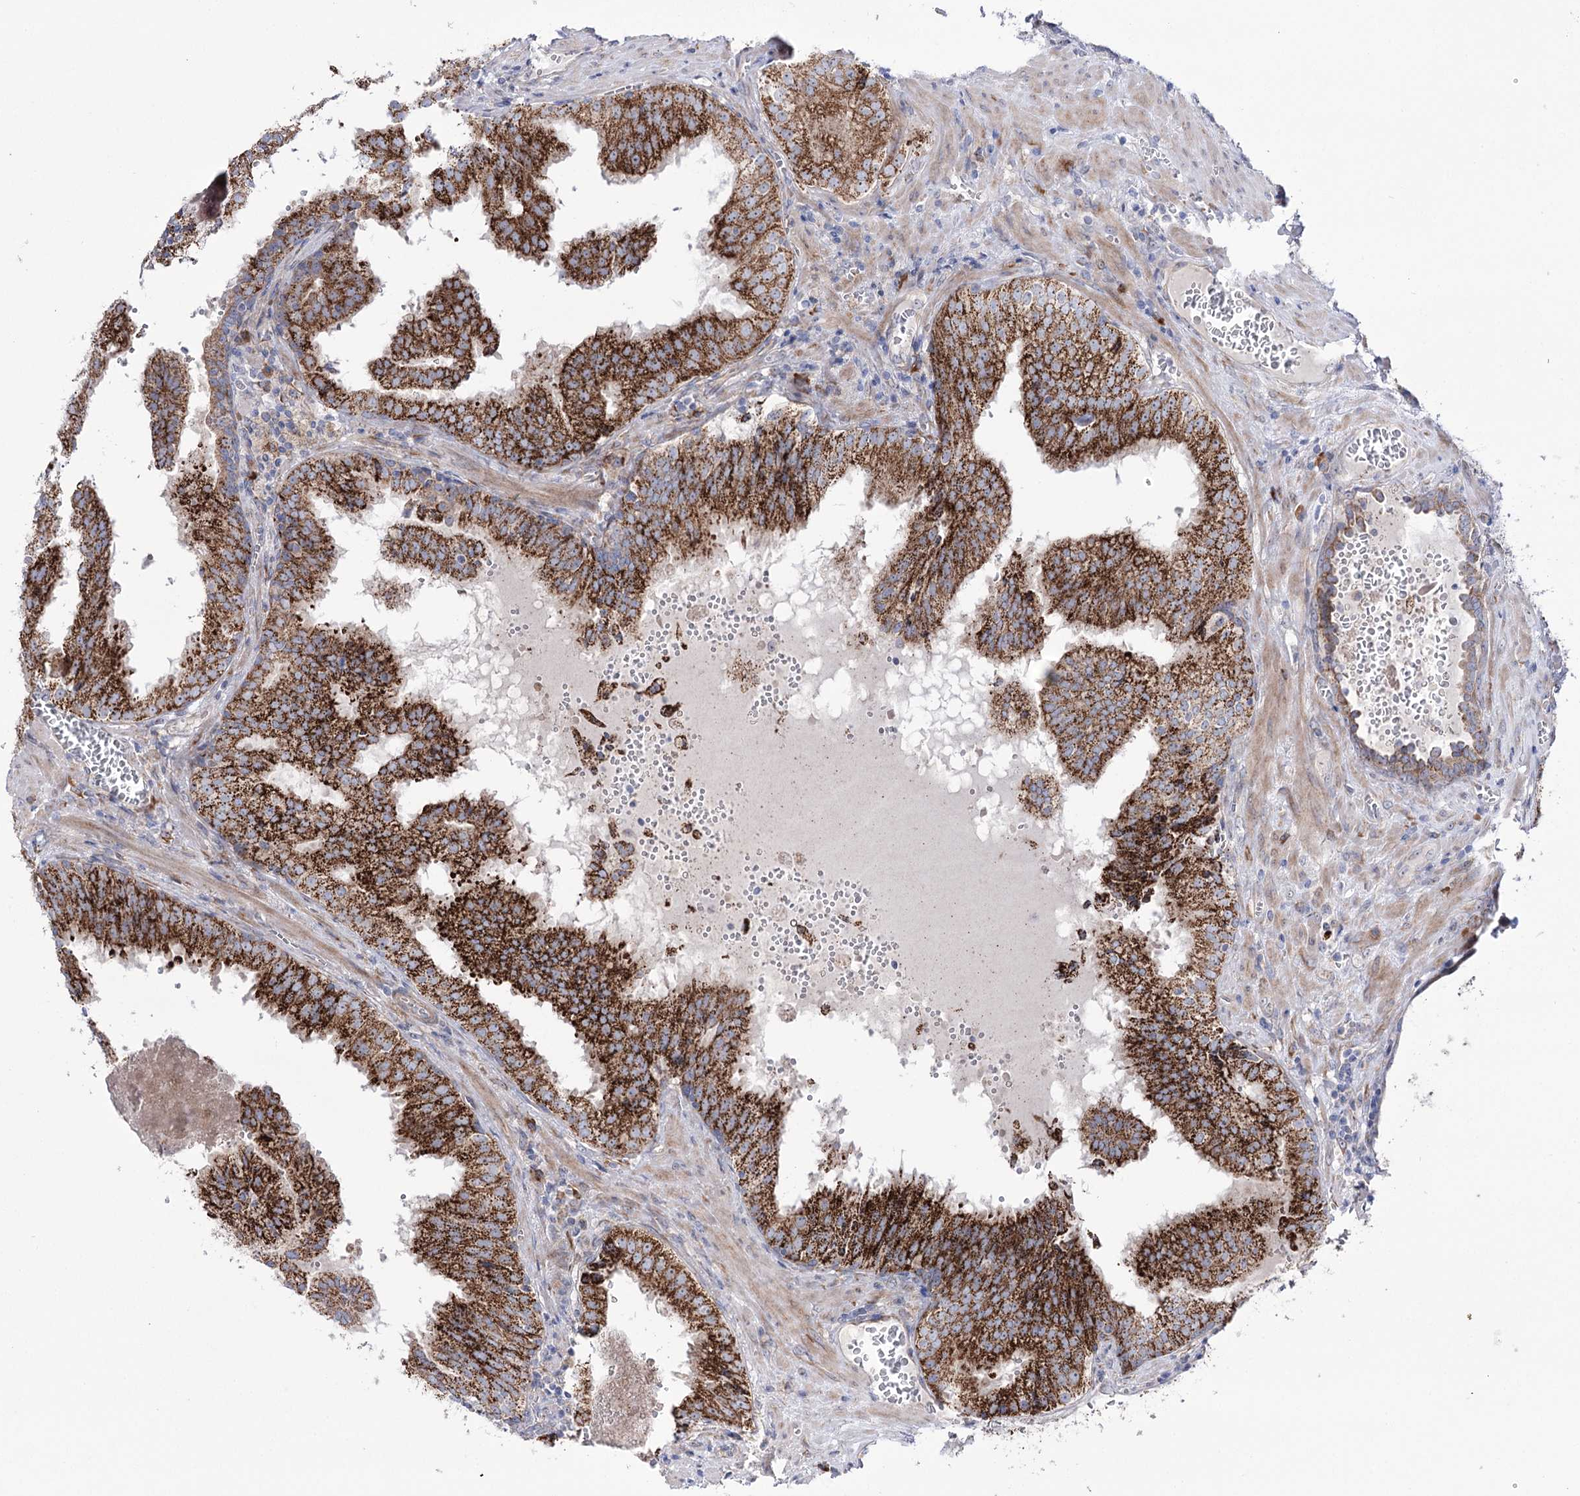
{"staining": {"intensity": "strong", "quantity": ">75%", "location": "cytoplasmic/membranous"}, "tissue": "prostate cancer", "cell_type": "Tumor cells", "image_type": "cancer", "snomed": [{"axis": "morphology", "description": "Adenocarcinoma, High grade"}, {"axis": "topography", "description": "Prostate"}], "caption": "This image exhibits adenocarcinoma (high-grade) (prostate) stained with immunohistochemistry (IHC) to label a protein in brown. The cytoplasmic/membranous of tumor cells show strong positivity for the protein. Nuclei are counter-stained blue.", "gene": "METTL5", "patient": {"sex": "male", "age": 68}}